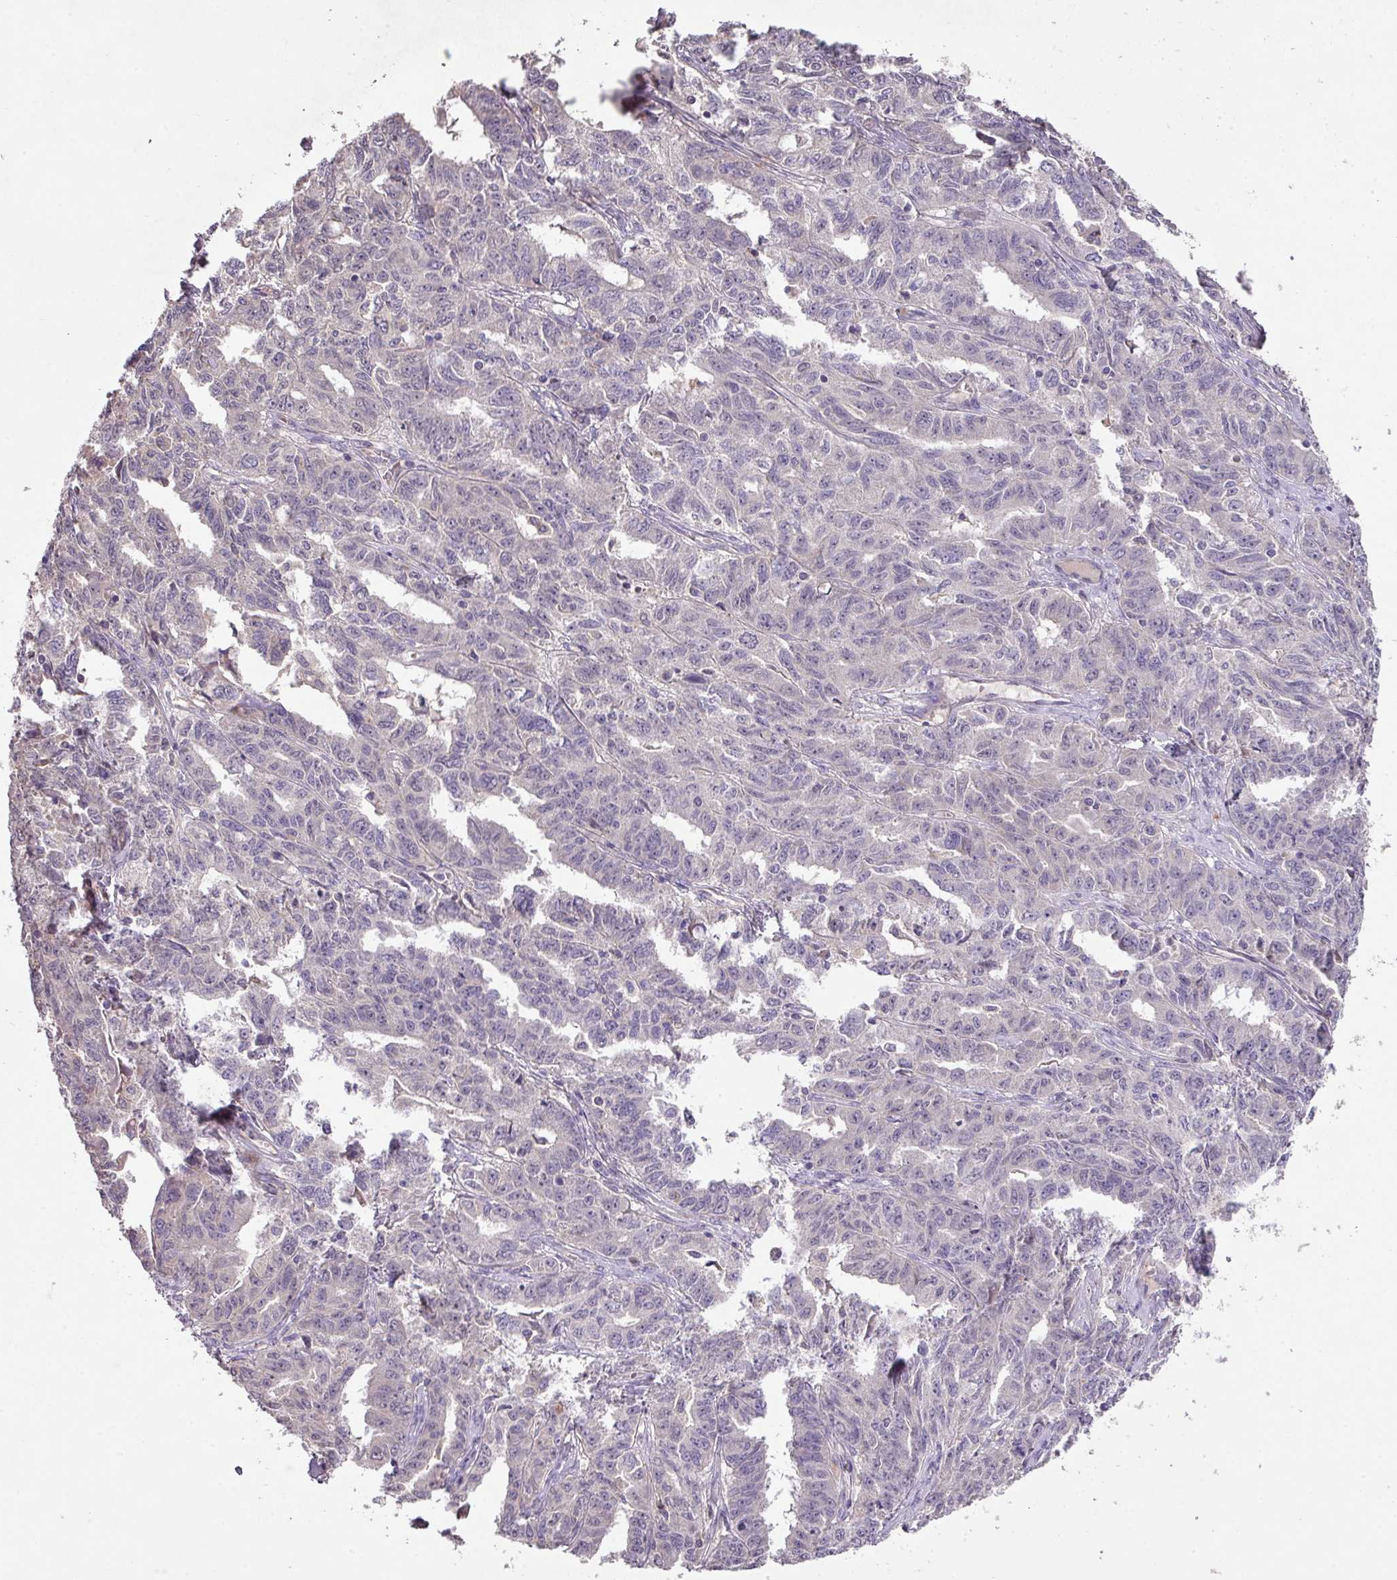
{"staining": {"intensity": "negative", "quantity": "none", "location": "none"}, "tissue": "ovarian cancer", "cell_type": "Tumor cells", "image_type": "cancer", "snomed": [{"axis": "morphology", "description": "Adenocarcinoma, NOS"}, {"axis": "morphology", "description": "Carcinoma, endometroid"}, {"axis": "topography", "description": "Ovary"}], "caption": "There is no significant staining in tumor cells of endometroid carcinoma (ovarian). (DAB (3,3'-diaminobenzidine) immunohistochemistry visualized using brightfield microscopy, high magnification).", "gene": "PRADC1", "patient": {"sex": "female", "age": 72}}